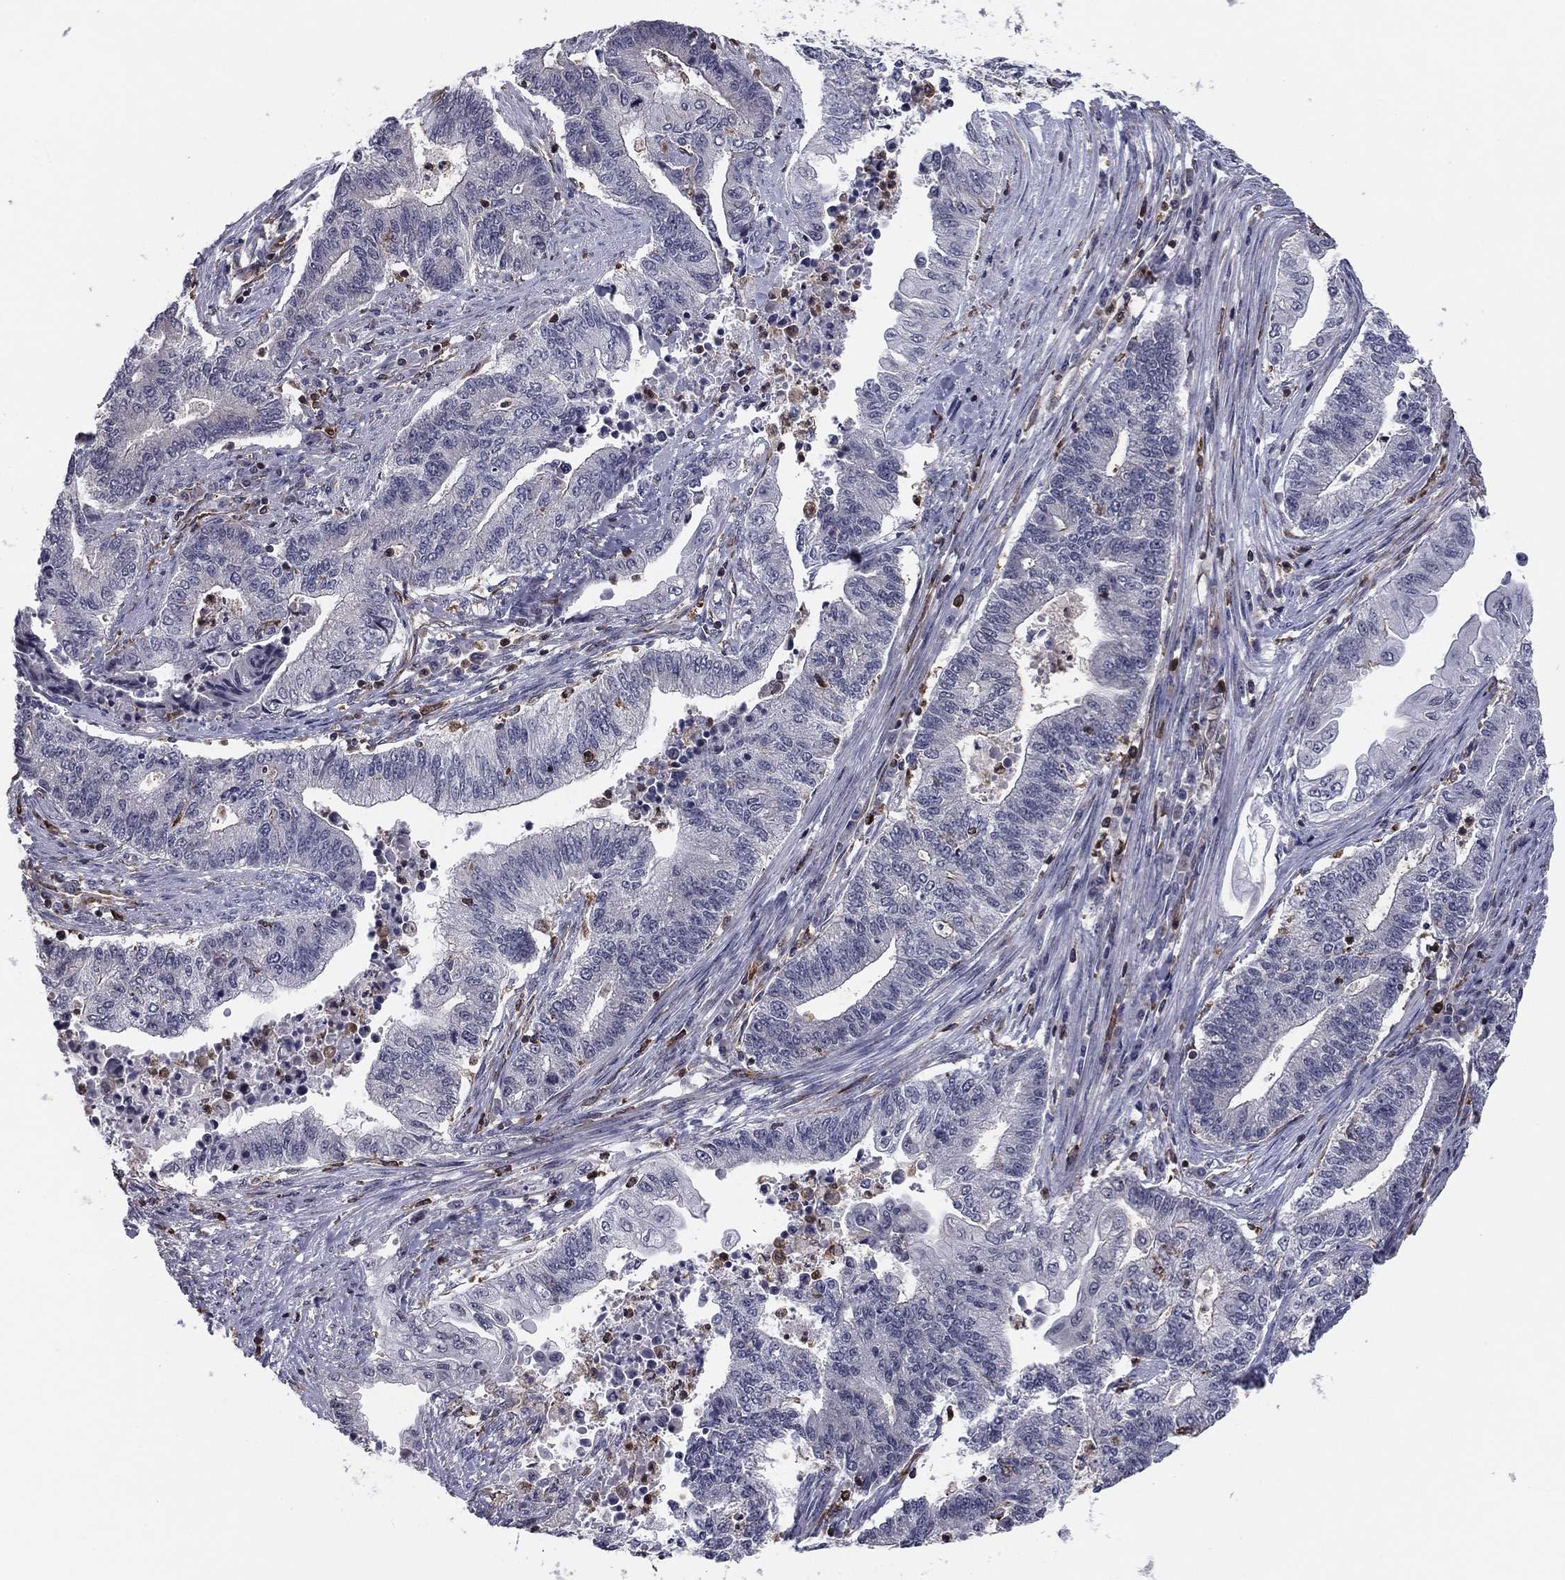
{"staining": {"intensity": "negative", "quantity": "none", "location": "none"}, "tissue": "endometrial cancer", "cell_type": "Tumor cells", "image_type": "cancer", "snomed": [{"axis": "morphology", "description": "Adenocarcinoma, NOS"}, {"axis": "topography", "description": "Uterus"}, {"axis": "topography", "description": "Endometrium"}], "caption": "Immunohistochemistry (IHC) of endometrial cancer (adenocarcinoma) exhibits no positivity in tumor cells.", "gene": "PLCB2", "patient": {"sex": "female", "age": 54}}